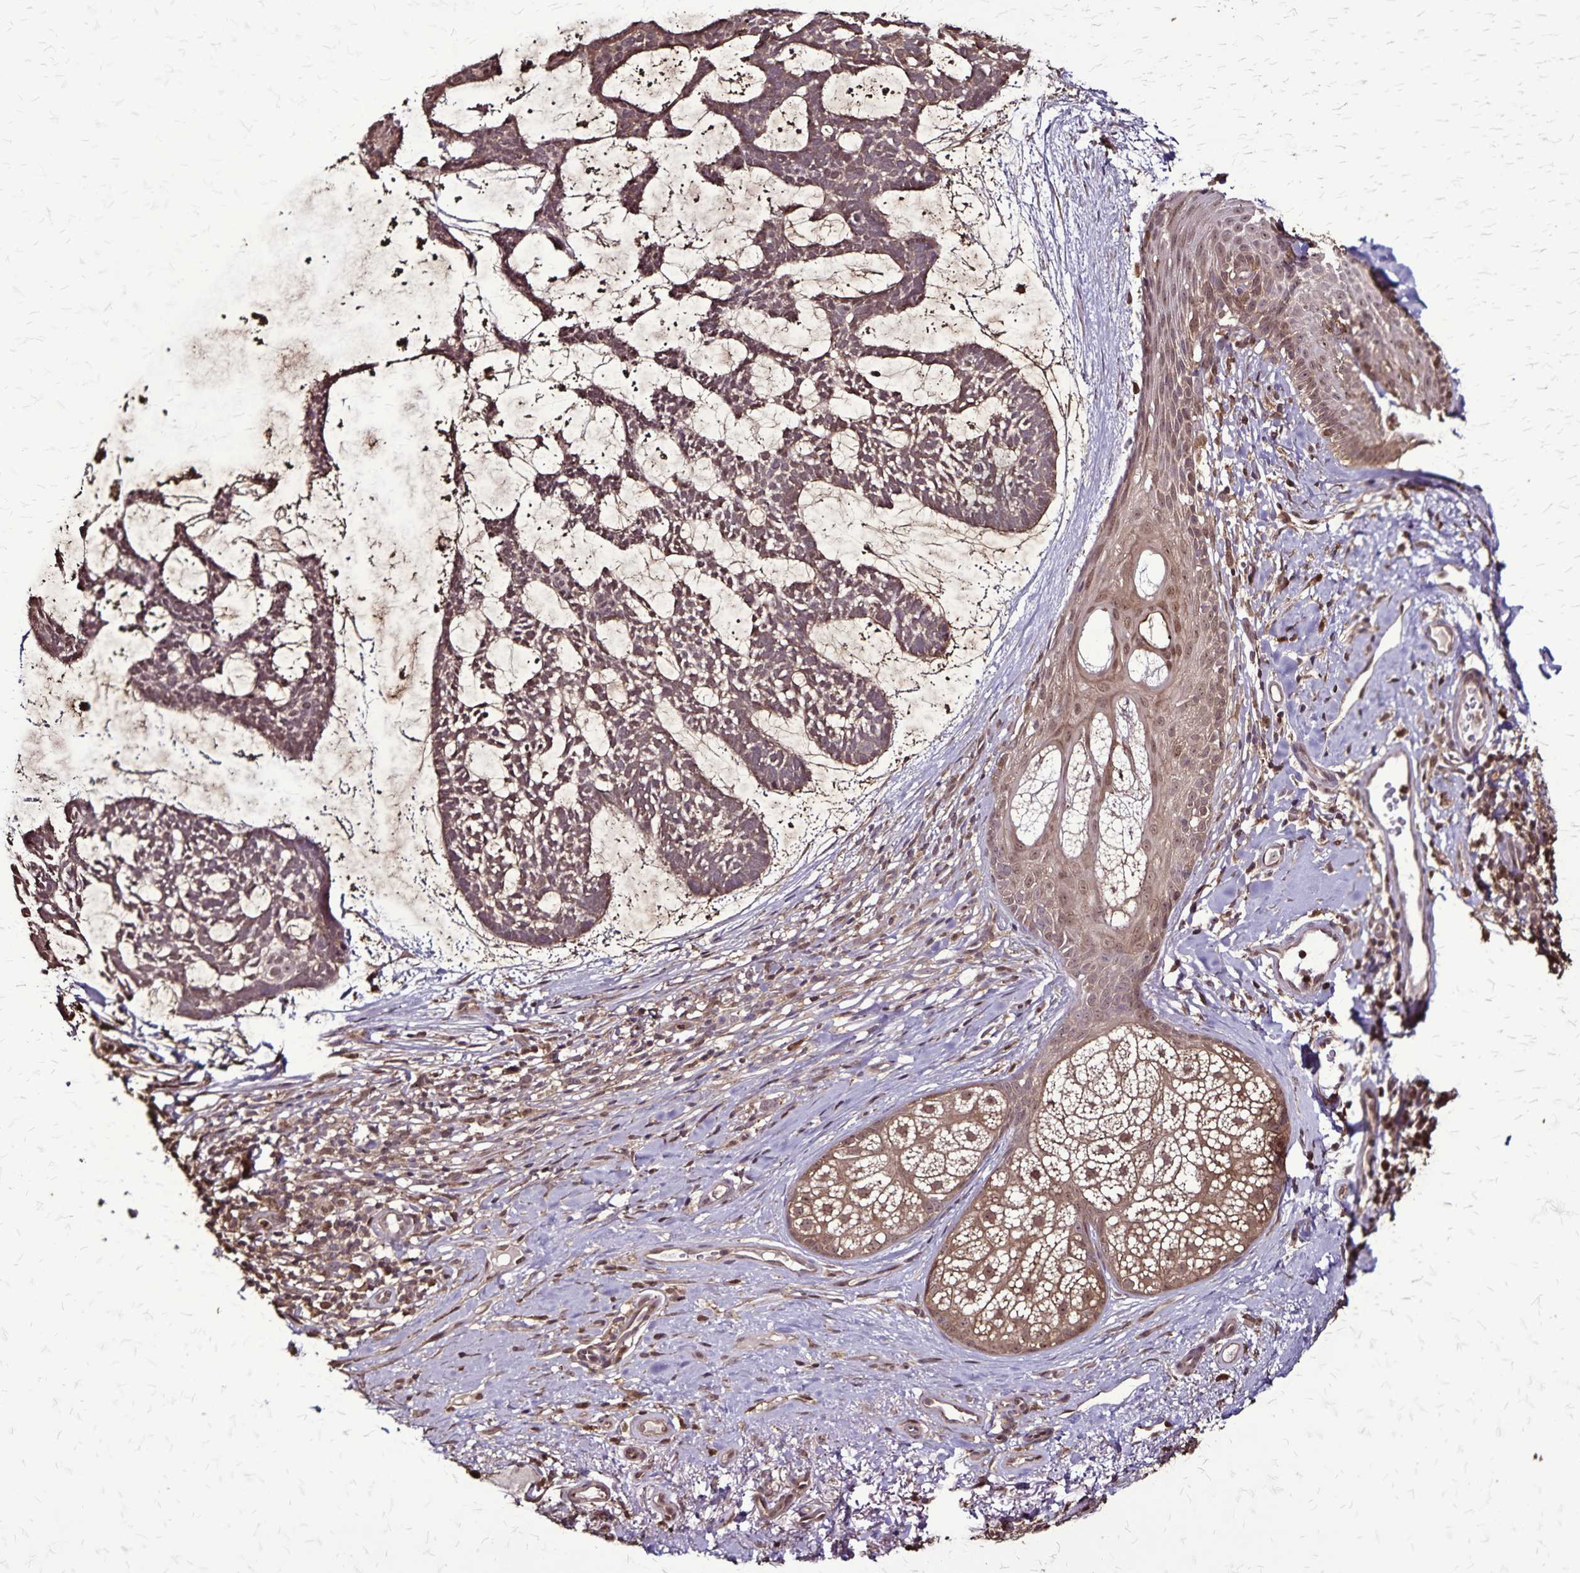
{"staining": {"intensity": "weak", "quantity": ">75%", "location": "cytoplasmic/membranous"}, "tissue": "skin cancer", "cell_type": "Tumor cells", "image_type": "cancer", "snomed": [{"axis": "morphology", "description": "Basal cell carcinoma"}, {"axis": "topography", "description": "Skin"}], "caption": "This micrograph reveals IHC staining of skin cancer, with low weak cytoplasmic/membranous staining in approximately >75% of tumor cells.", "gene": "CHMP1B", "patient": {"sex": "male", "age": 64}}